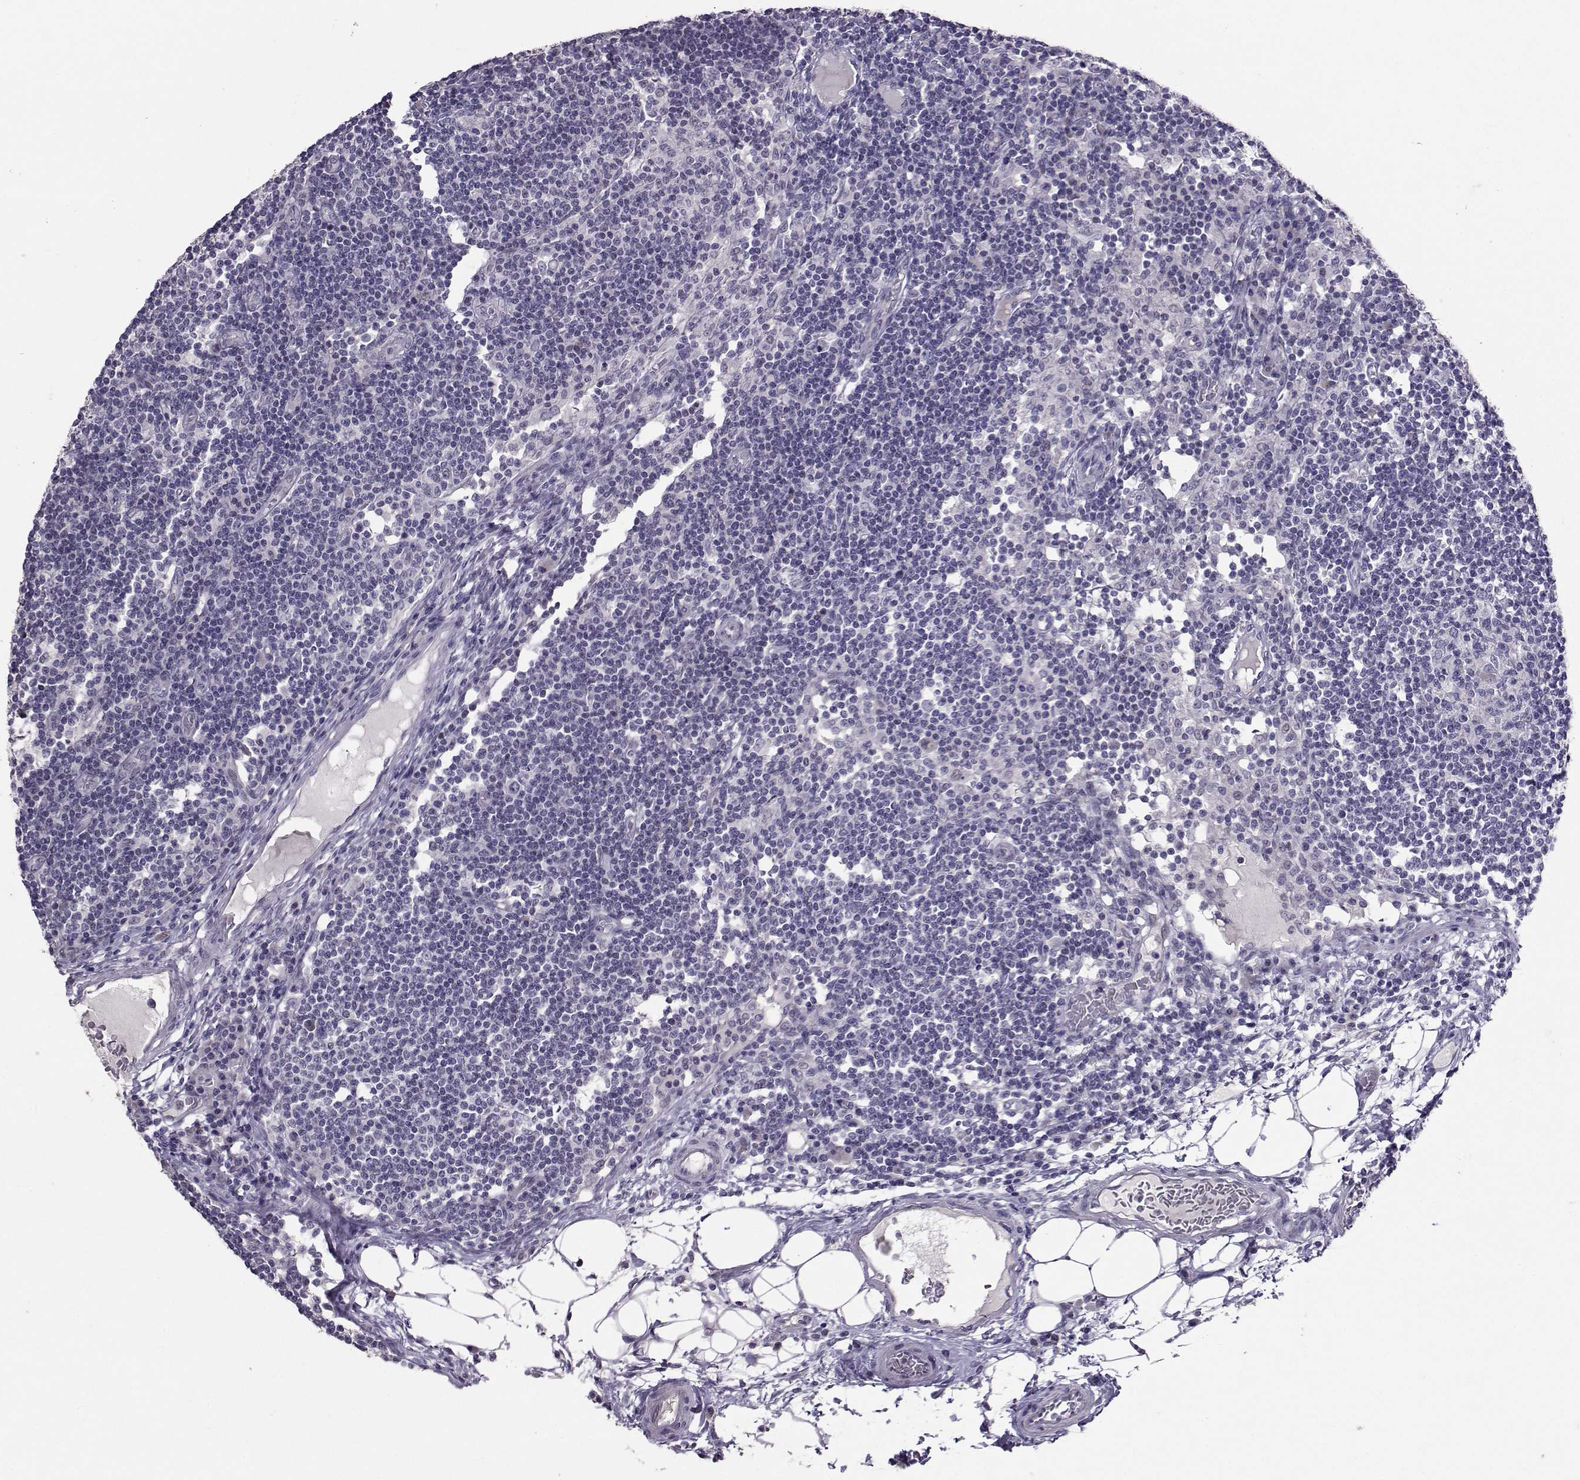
{"staining": {"intensity": "negative", "quantity": "none", "location": "none"}, "tissue": "lymph node", "cell_type": "Germinal center cells", "image_type": "normal", "snomed": [{"axis": "morphology", "description": "Normal tissue, NOS"}, {"axis": "topography", "description": "Lymph node"}], "caption": "IHC histopathology image of benign lymph node: human lymph node stained with DAB shows no significant protein staining in germinal center cells.", "gene": "CARTPT", "patient": {"sex": "female", "age": 72}}